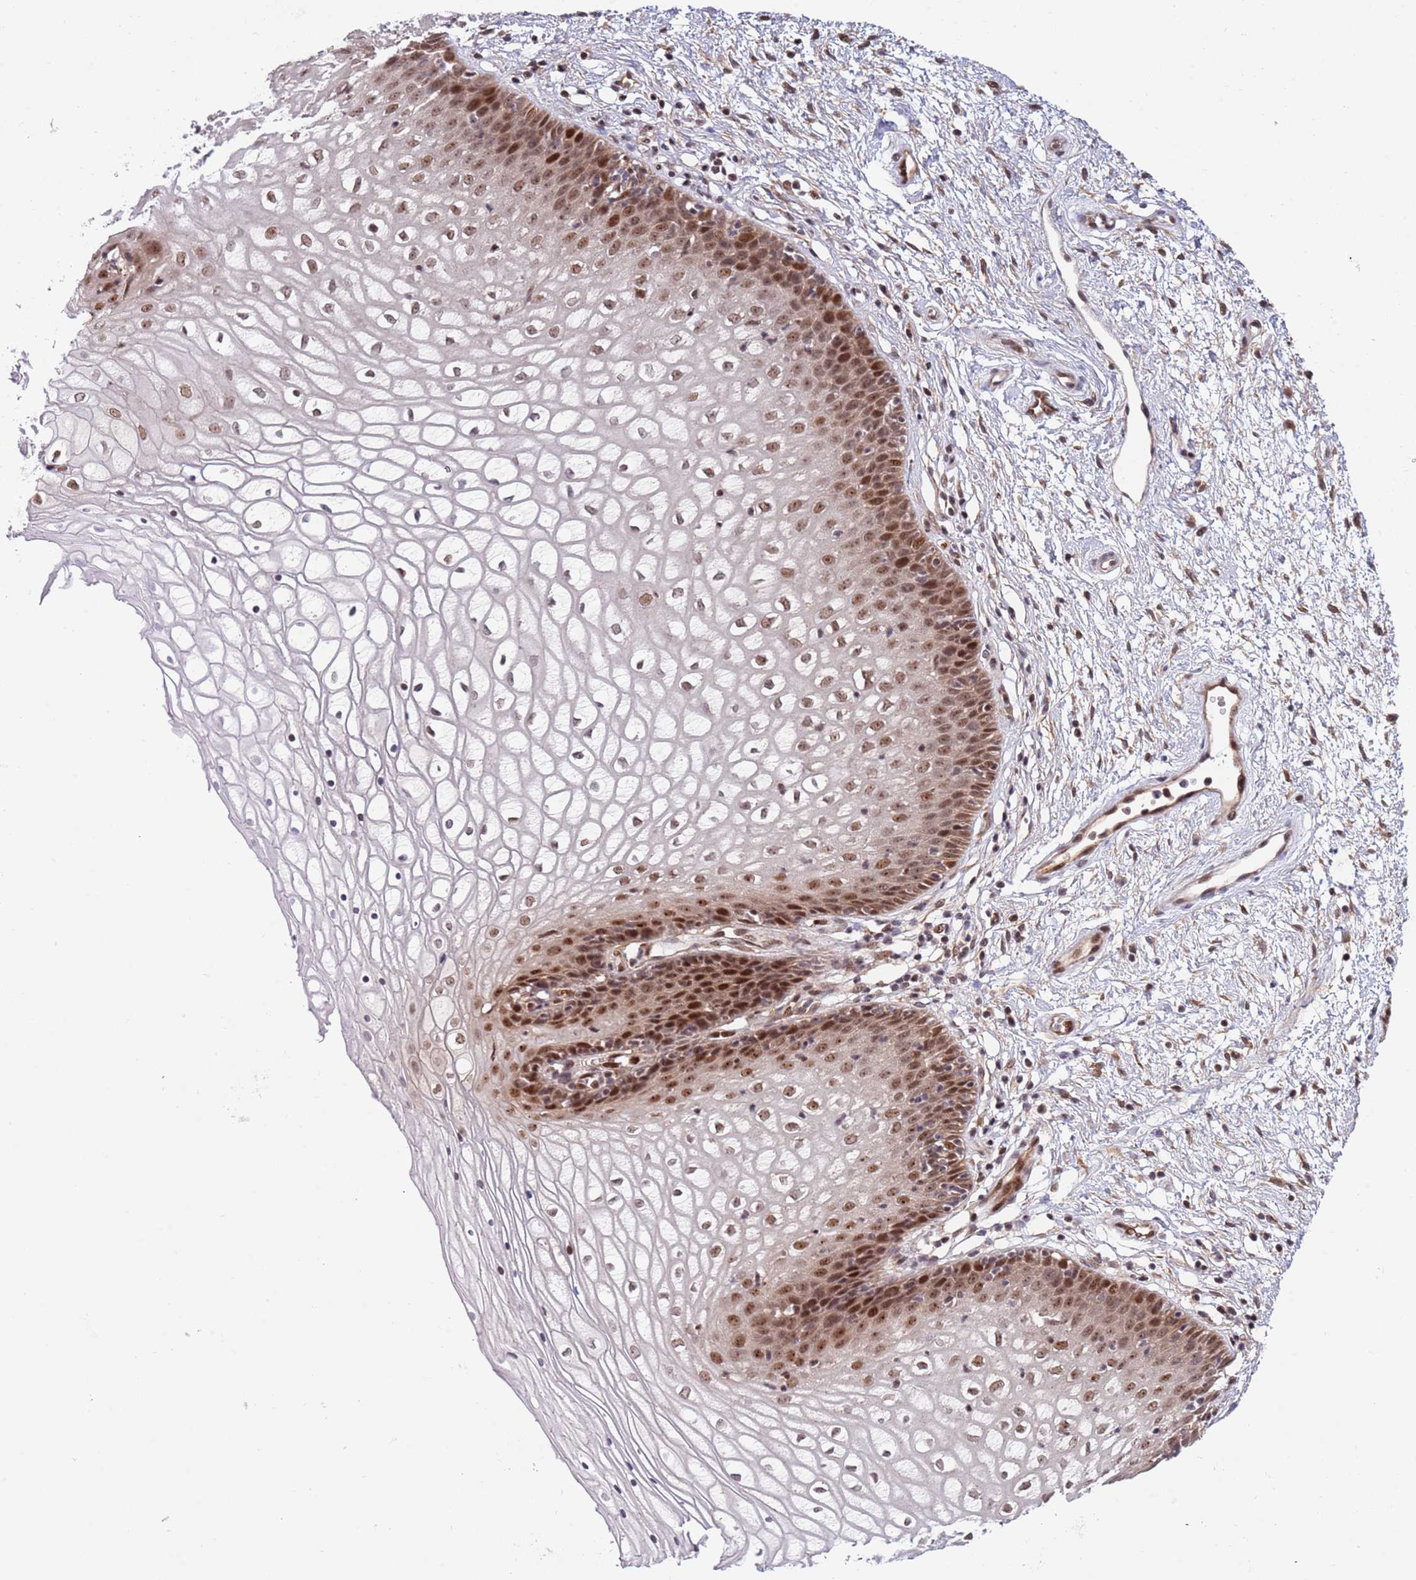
{"staining": {"intensity": "moderate", "quantity": ">75%", "location": "nuclear"}, "tissue": "vagina", "cell_type": "Squamous epithelial cells", "image_type": "normal", "snomed": [{"axis": "morphology", "description": "Normal tissue, NOS"}, {"axis": "topography", "description": "Vagina"}], "caption": "Protein analysis of normal vagina displays moderate nuclear expression in approximately >75% of squamous epithelial cells.", "gene": "TBX10", "patient": {"sex": "female", "age": 34}}